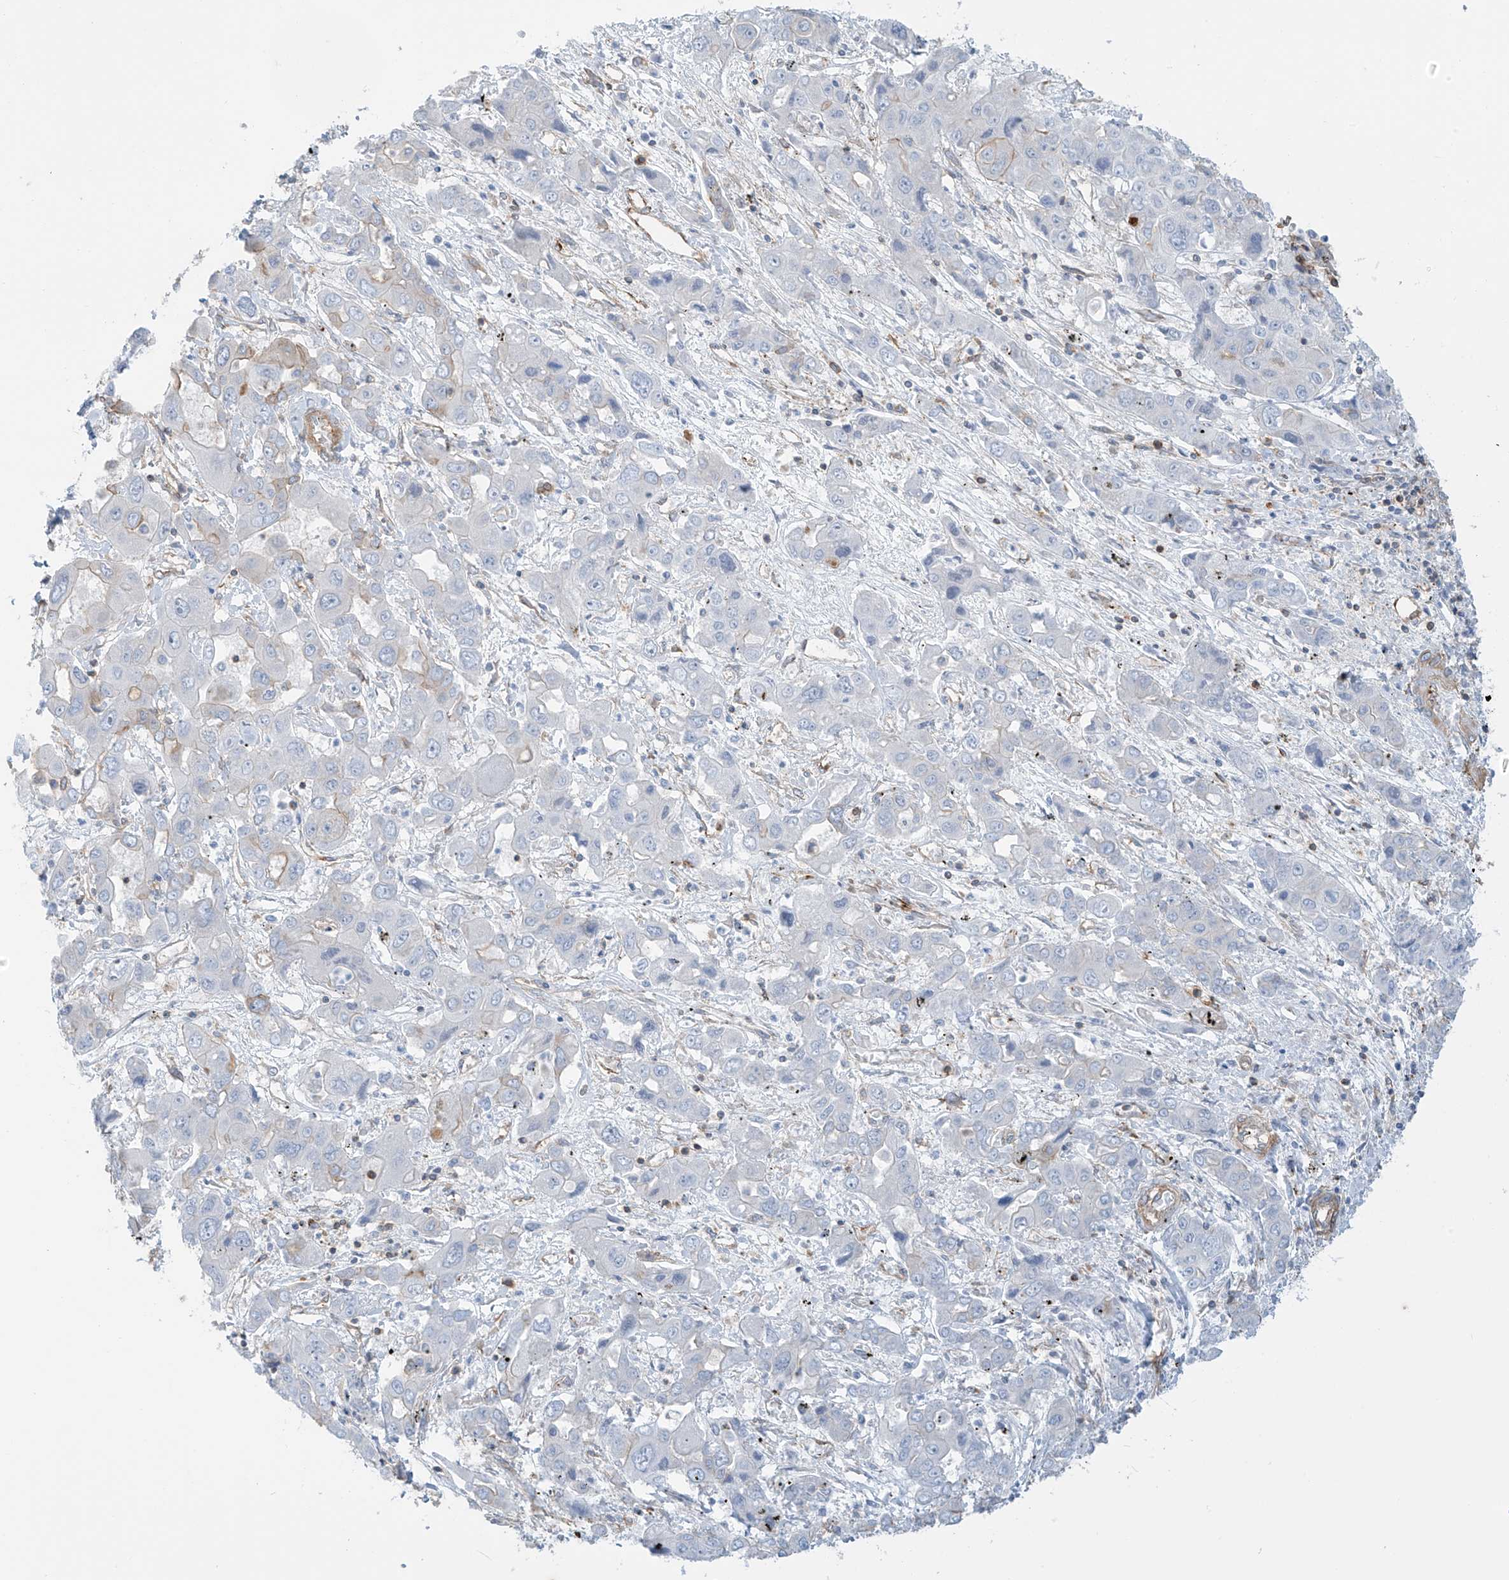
{"staining": {"intensity": "negative", "quantity": "none", "location": "none"}, "tissue": "liver cancer", "cell_type": "Tumor cells", "image_type": "cancer", "snomed": [{"axis": "morphology", "description": "Cholangiocarcinoma"}, {"axis": "topography", "description": "Liver"}], "caption": "Micrograph shows no protein staining in tumor cells of liver cholangiocarcinoma tissue. The staining is performed using DAB (3,3'-diaminobenzidine) brown chromogen with nuclei counter-stained in using hematoxylin.", "gene": "ZNF846", "patient": {"sex": "male", "age": 67}}